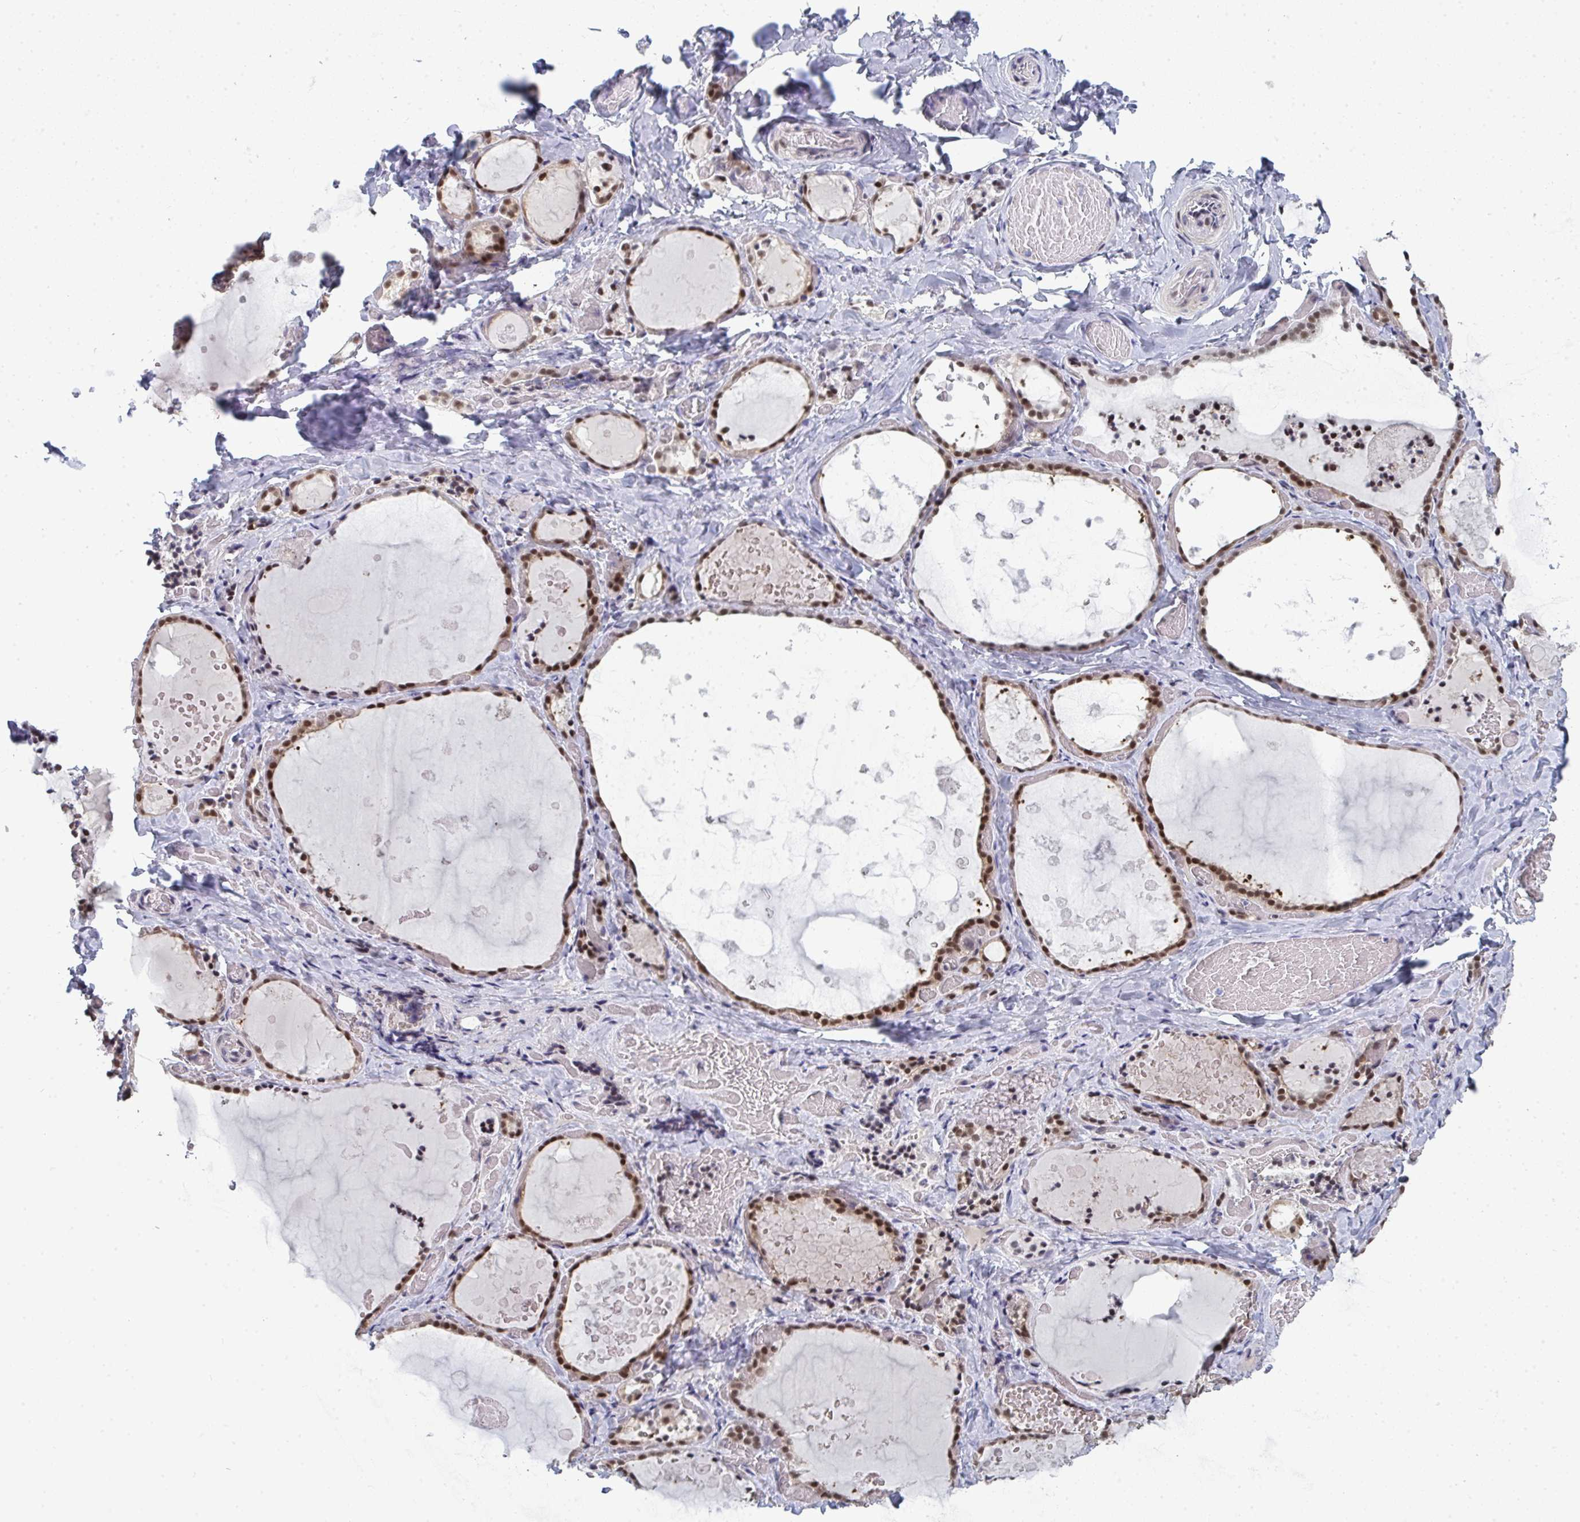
{"staining": {"intensity": "moderate", "quantity": ">75%", "location": "nuclear"}, "tissue": "thyroid gland", "cell_type": "Glandular cells", "image_type": "normal", "snomed": [{"axis": "morphology", "description": "Normal tissue, NOS"}, {"axis": "topography", "description": "Thyroid gland"}], "caption": "Immunohistochemistry of unremarkable human thyroid gland exhibits medium levels of moderate nuclear positivity in about >75% of glandular cells.", "gene": "ATF1", "patient": {"sex": "female", "age": 56}}